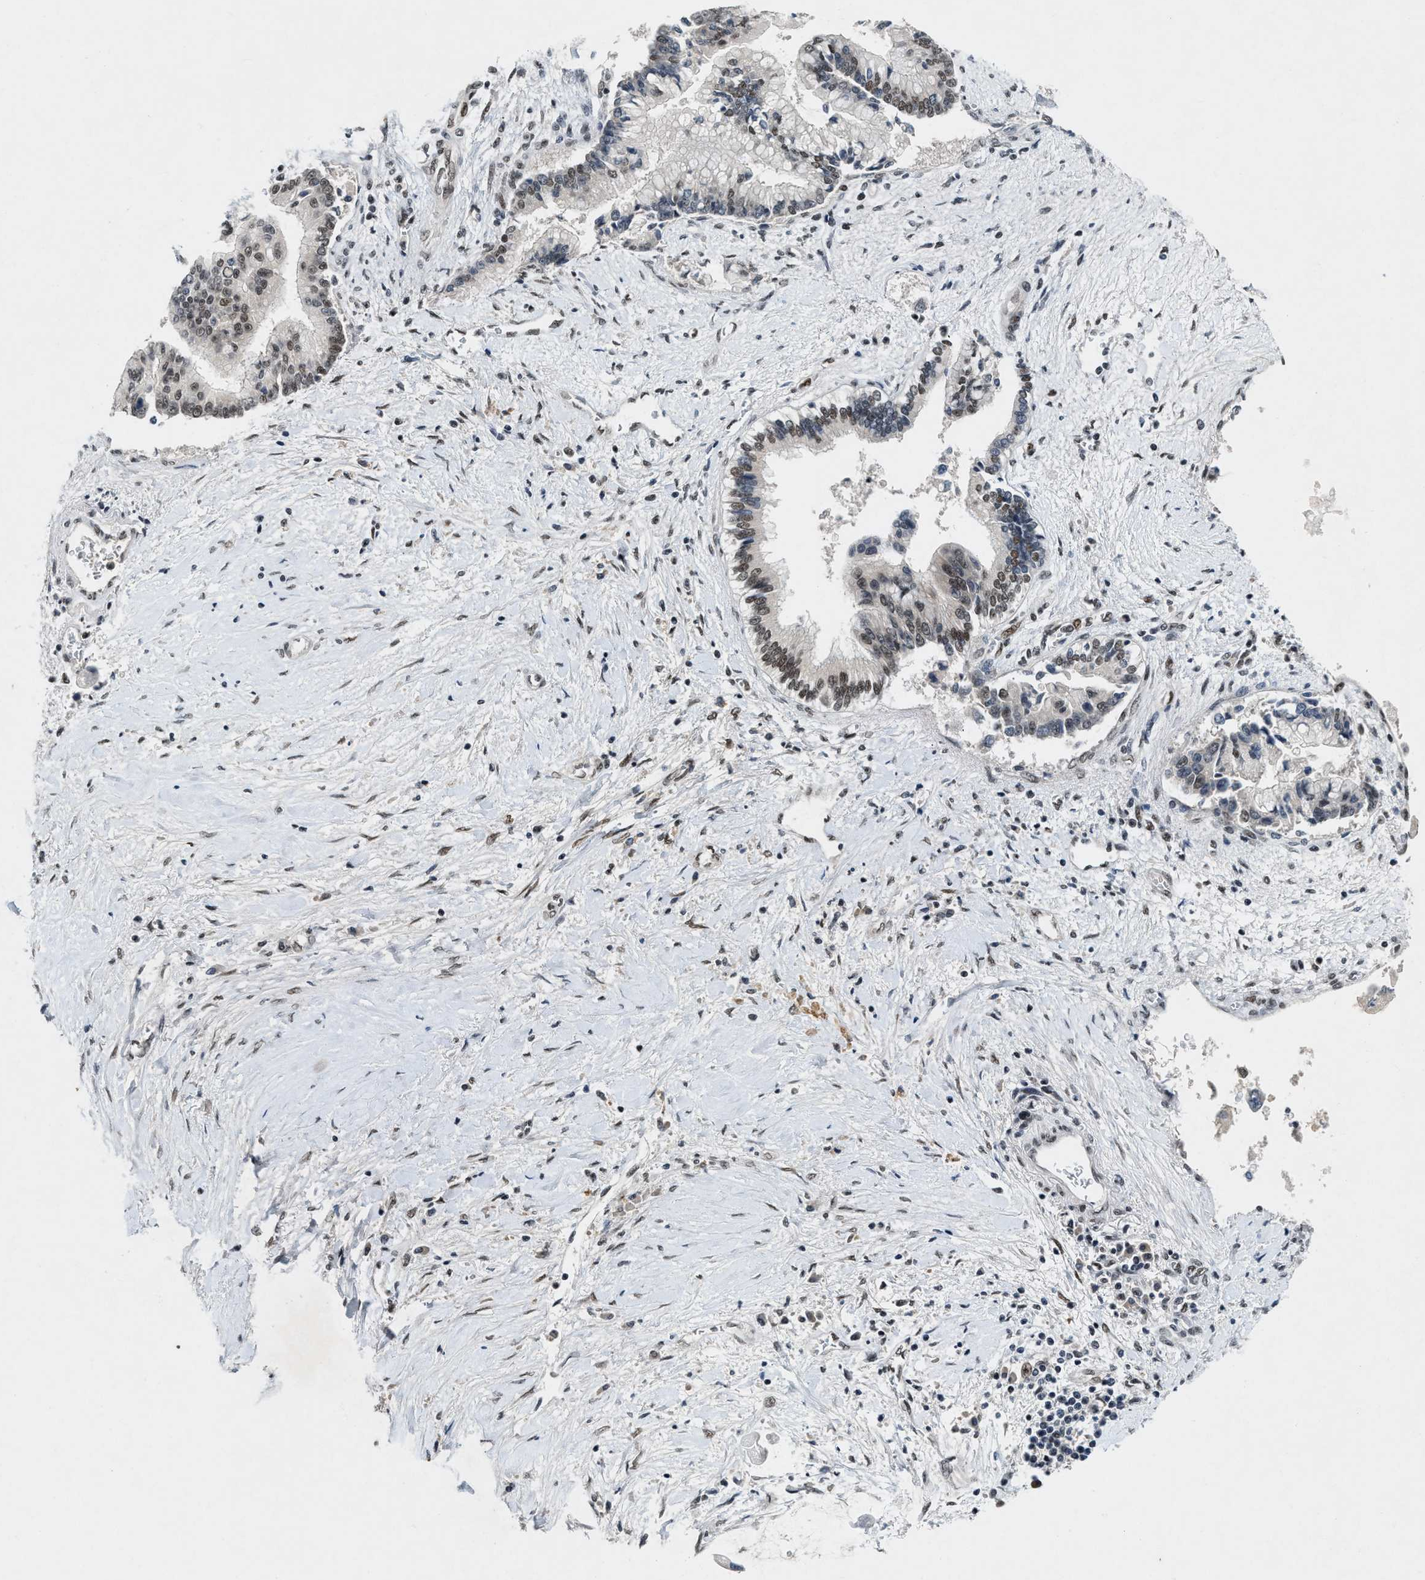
{"staining": {"intensity": "moderate", "quantity": "25%-75%", "location": "nuclear"}, "tissue": "liver cancer", "cell_type": "Tumor cells", "image_type": "cancer", "snomed": [{"axis": "morphology", "description": "Cholangiocarcinoma"}, {"axis": "topography", "description": "Liver"}], "caption": "A high-resolution photomicrograph shows immunohistochemistry staining of liver cancer (cholangiocarcinoma), which shows moderate nuclear expression in approximately 25%-75% of tumor cells. The staining was performed using DAB, with brown indicating positive protein expression. Nuclei are stained blue with hematoxylin.", "gene": "NCOA1", "patient": {"sex": "male", "age": 50}}